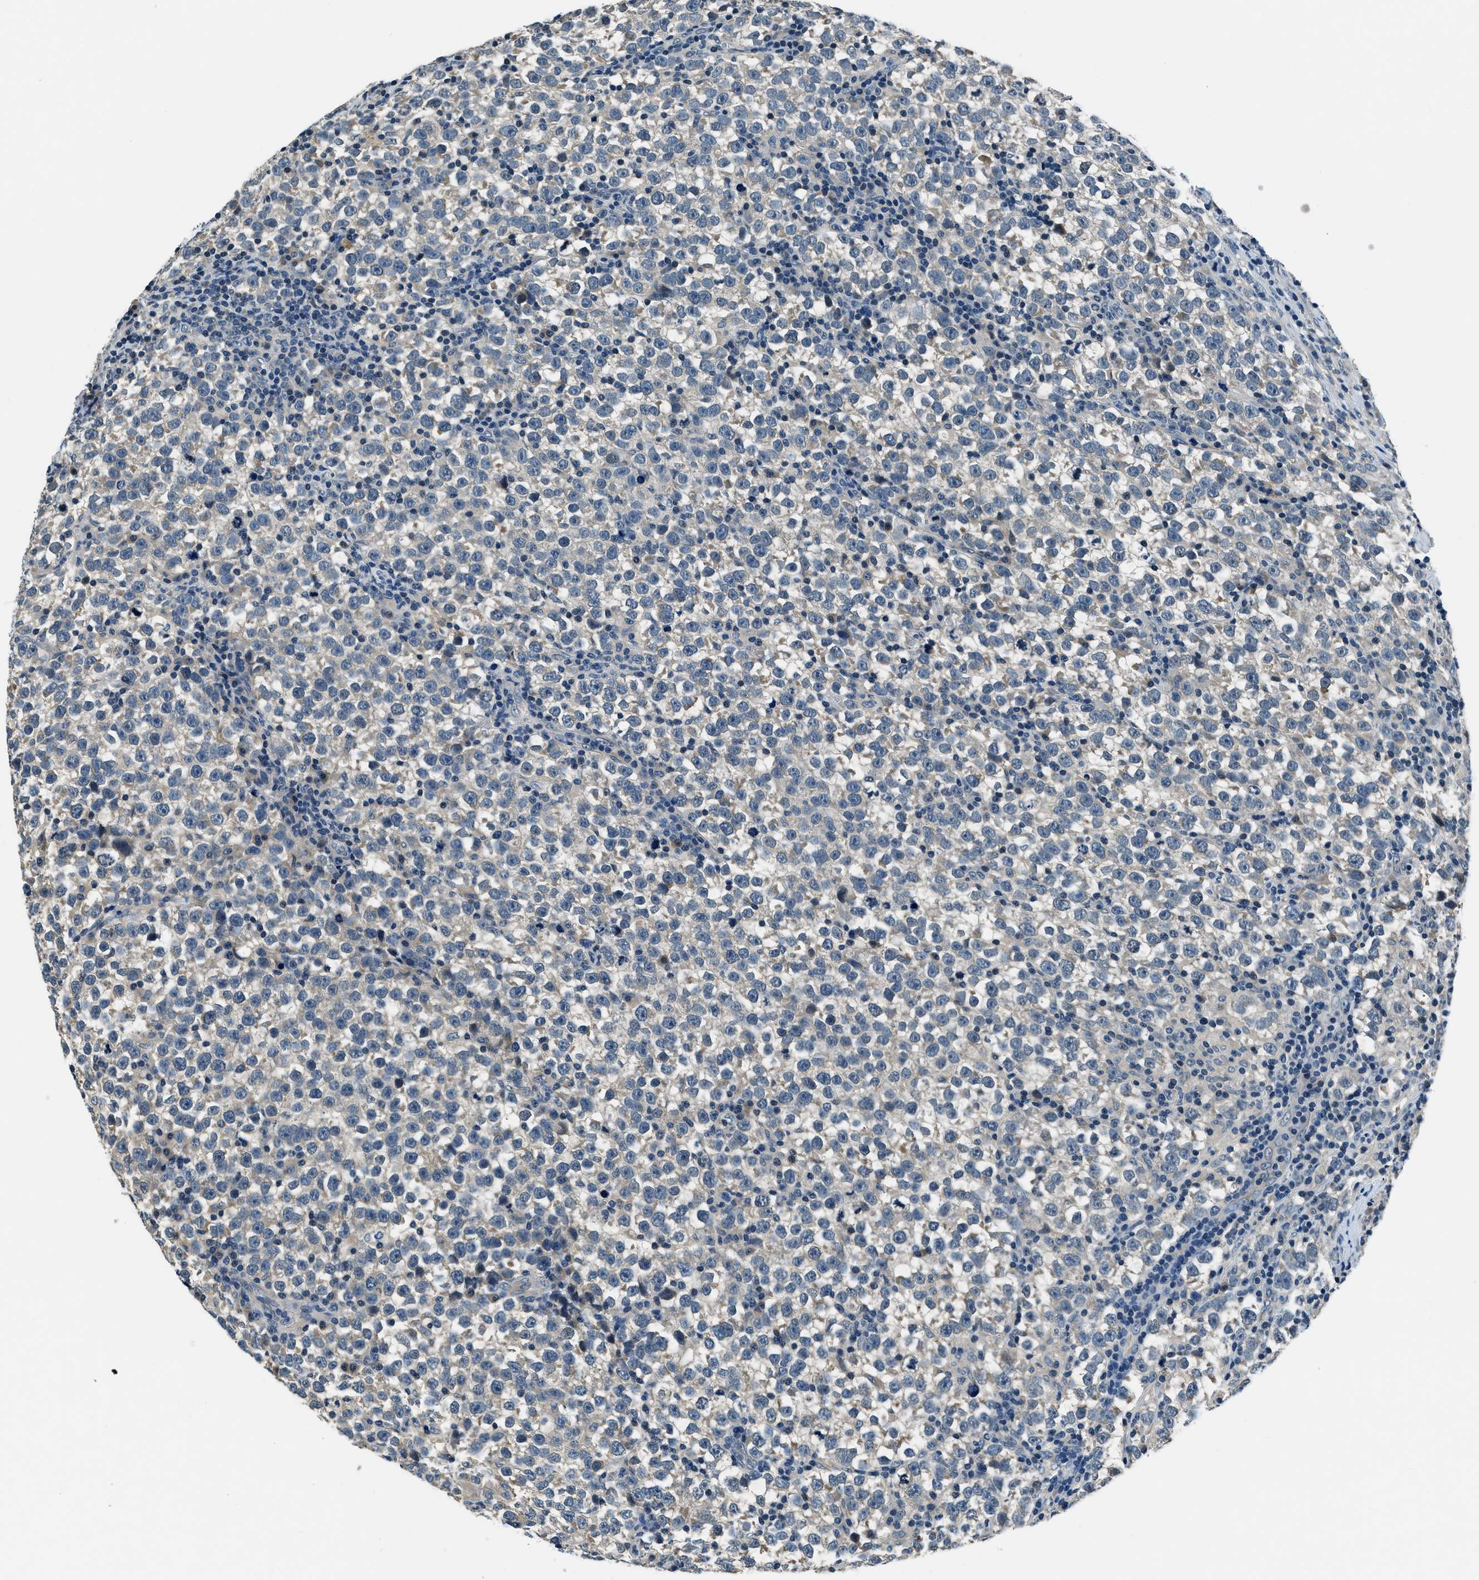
{"staining": {"intensity": "weak", "quantity": ">75%", "location": "cytoplasmic/membranous"}, "tissue": "testis cancer", "cell_type": "Tumor cells", "image_type": "cancer", "snomed": [{"axis": "morphology", "description": "Seminoma, NOS"}, {"axis": "topography", "description": "Testis"}], "caption": "A low amount of weak cytoplasmic/membranous staining is appreciated in approximately >75% of tumor cells in testis cancer tissue.", "gene": "NME8", "patient": {"sex": "male", "age": 43}}